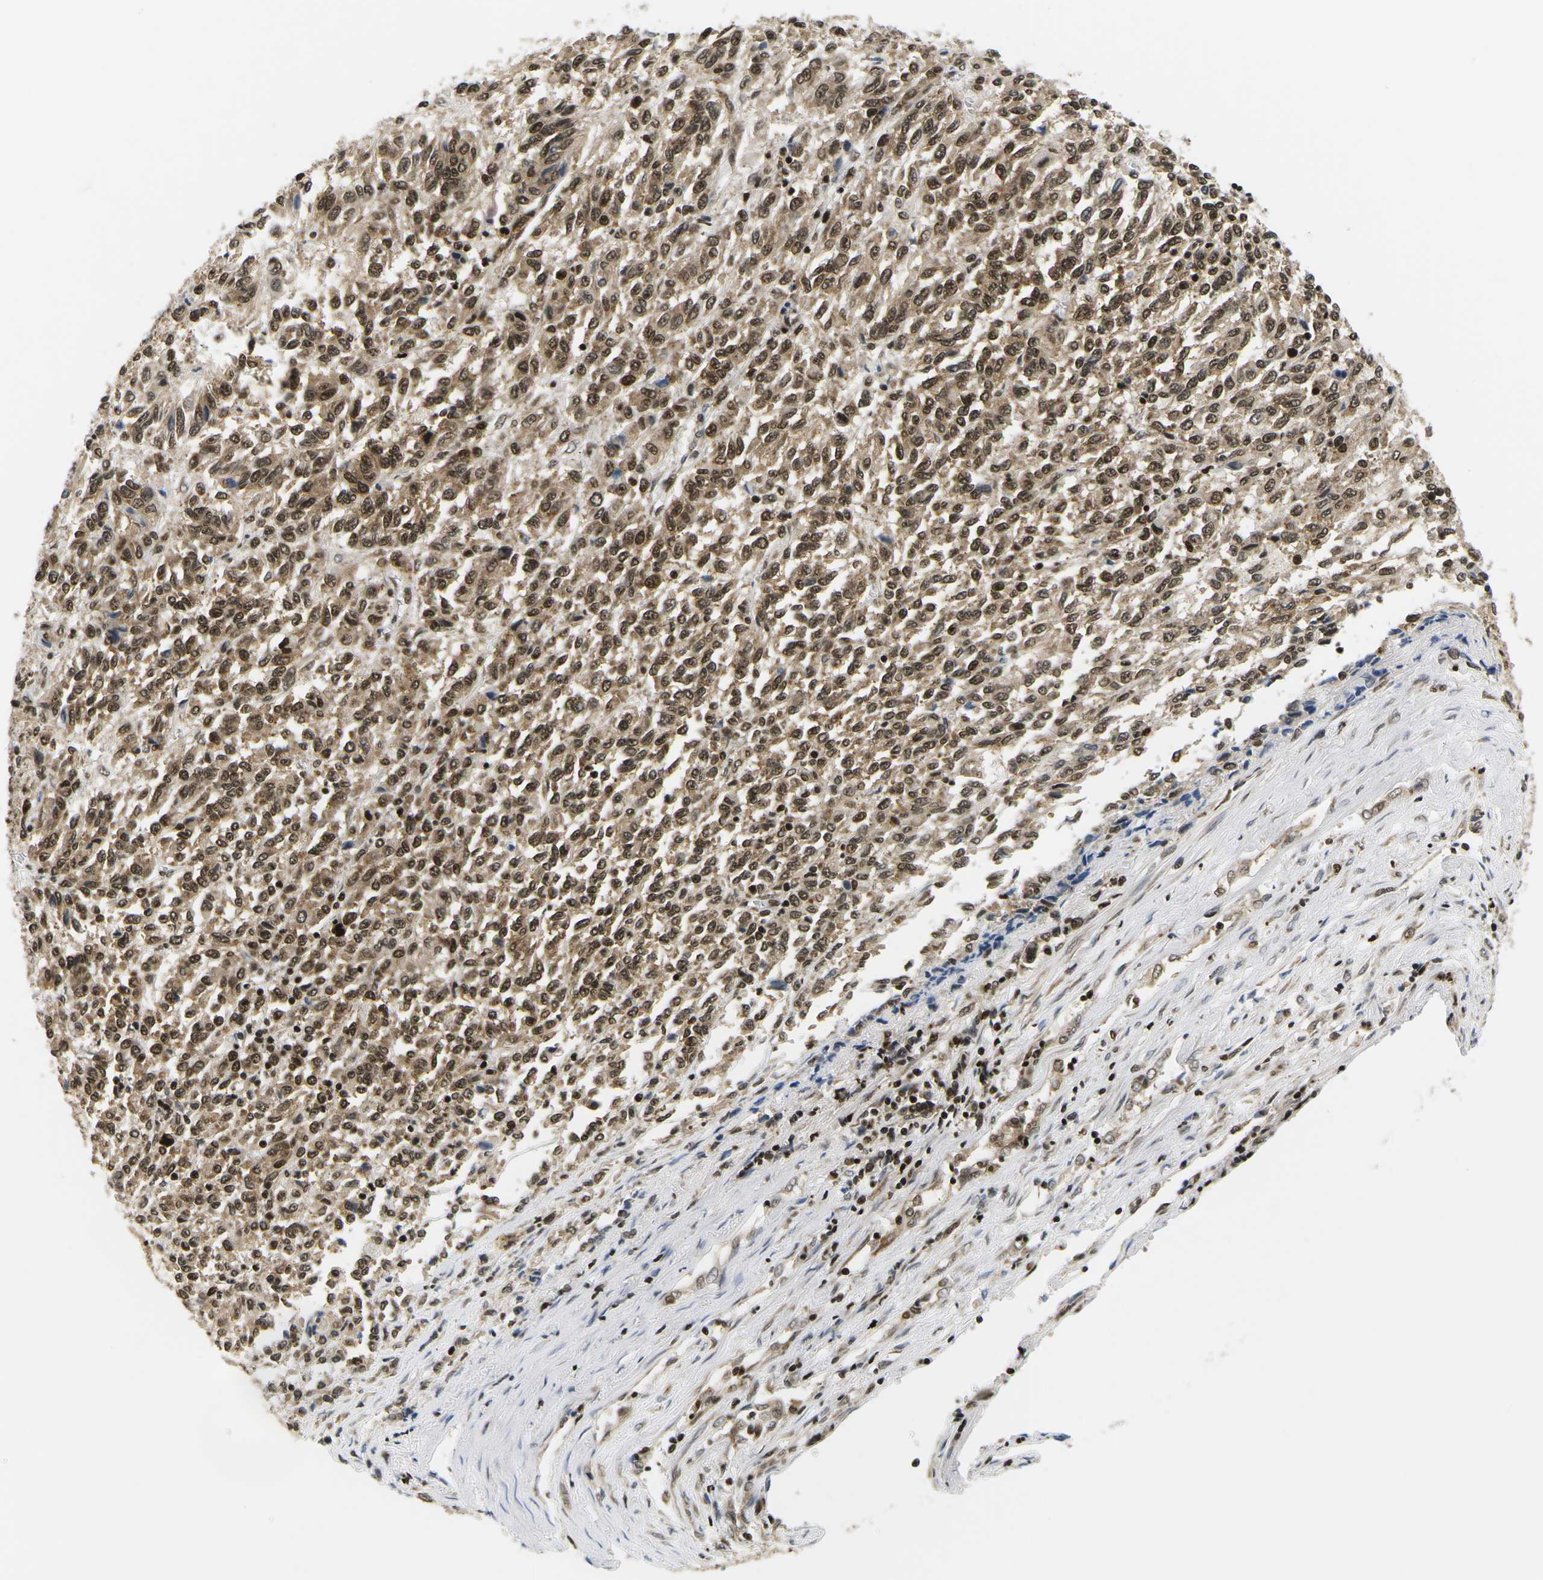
{"staining": {"intensity": "moderate", "quantity": ">75%", "location": "cytoplasmic/membranous,nuclear"}, "tissue": "melanoma", "cell_type": "Tumor cells", "image_type": "cancer", "snomed": [{"axis": "morphology", "description": "Malignant melanoma, Metastatic site"}, {"axis": "topography", "description": "Lung"}], "caption": "Human malignant melanoma (metastatic site) stained with a protein marker demonstrates moderate staining in tumor cells.", "gene": "CELF1", "patient": {"sex": "male", "age": 64}}